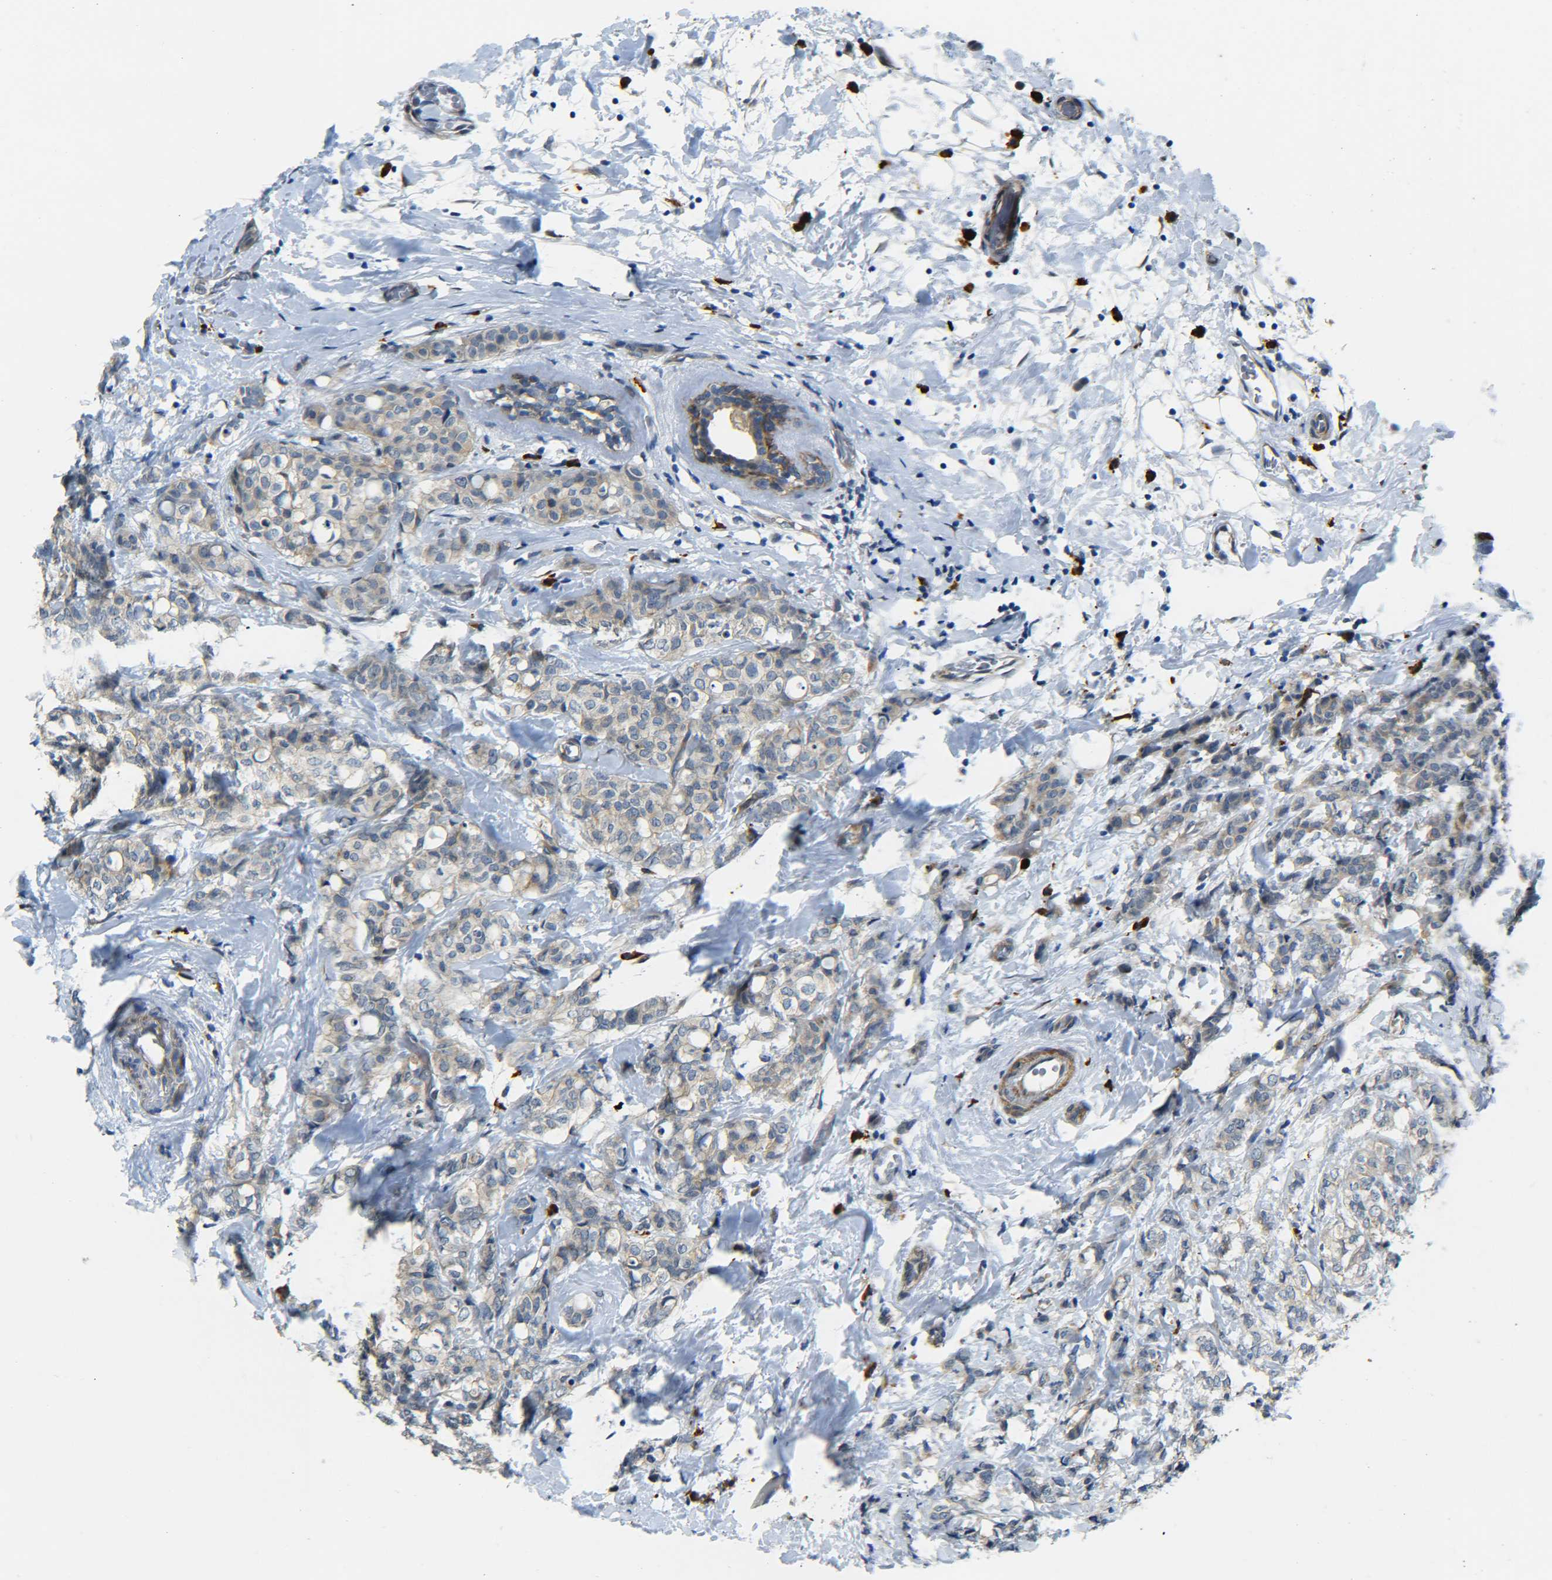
{"staining": {"intensity": "weak", "quantity": ">75%", "location": "cytoplasmic/membranous"}, "tissue": "breast cancer", "cell_type": "Tumor cells", "image_type": "cancer", "snomed": [{"axis": "morphology", "description": "Lobular carcinoma"}, {"axis": "topography", "description": "Breast"}], "caption": "The immunohistochemical stain labels weak cytoplasmic/membranous staining in tumor cells of lobular carcinoma (breast) tissue.", "gene": "MEIS1", "patient": {"sex": "female", "age": 60}}